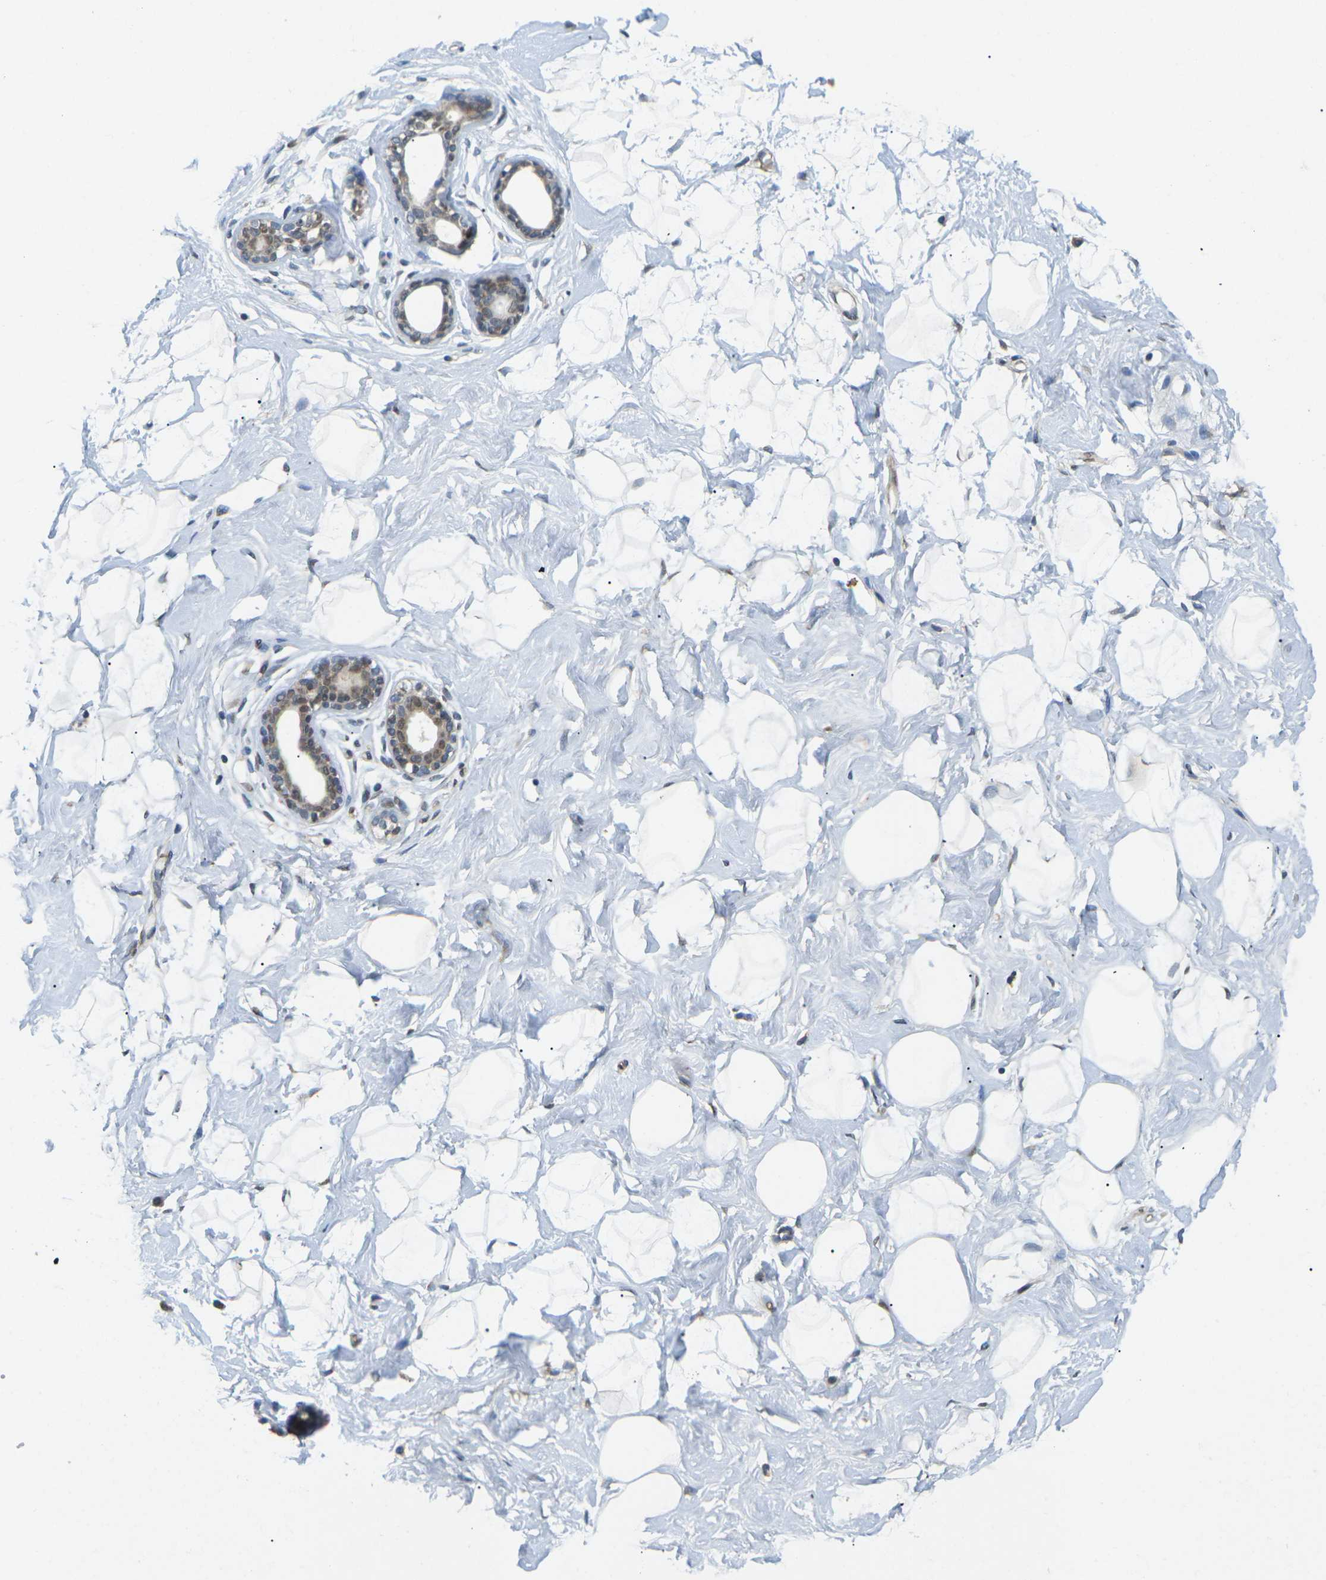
{"staining": {"intensity": "negative", "quantity": "none", "location": "none"}, "tissue": "breast", "cell_type": "Adipocytes", "image_type": "normal", "snomed": [{"axis": "morphology", "description": "Normal tissue, NOS"}, {"axis": "topography", "description": "Breast"}], "caption": "Immunohistochemistry photomicrograph of benign breast stained for a protein (brown), which demonstrates no staining in adipocytes. (DAB (3,3'-diaminobenzidine) immunohistochemistry visualized using brightfield microscopy, high magnification).", "gene": "ERBB4", "patient": {"sex": "female", "age": 23}}